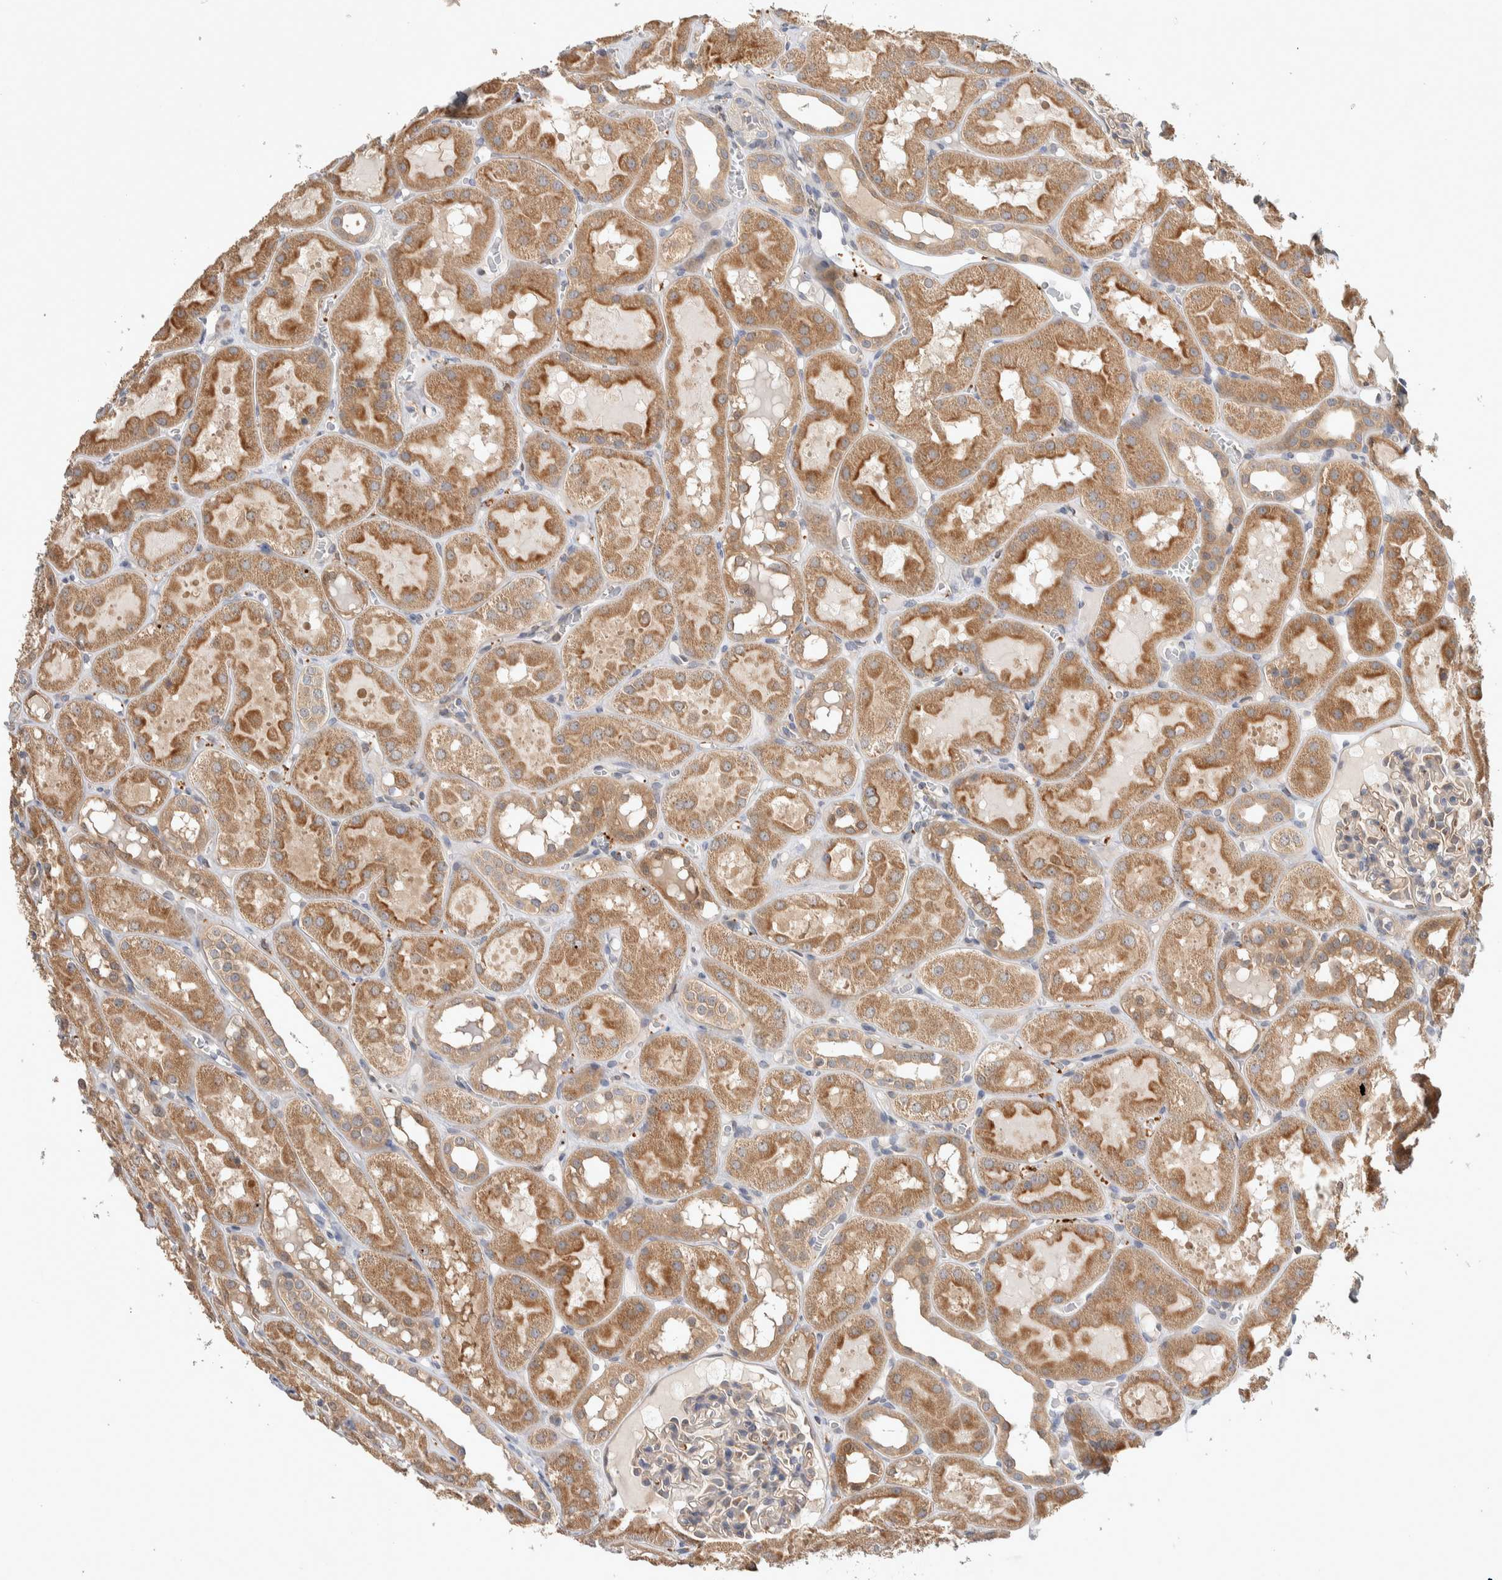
{"staining": {"intensity": "weak", "quantity": "<25%", "location": "cytoplasmic/membranous"}, "tissue": "kidney", "cell_type": "Cells in glomeruli", "image_type": "normal", "snomed": [{"axis": "morphology", "description": "Normal tissue, NOS"}, {"axis": "topography", "description": "Kidney"}, {"axis": "topography", "description": "Urinary bladder"}], "caption": "An image of kidney stained for a protein reveals no brown staining in cells in glomeruli. (DAB immunohistochemistry, high magnification).", "gene": "DEPTOR", "patient": {"sex": "male", "age": 16}}